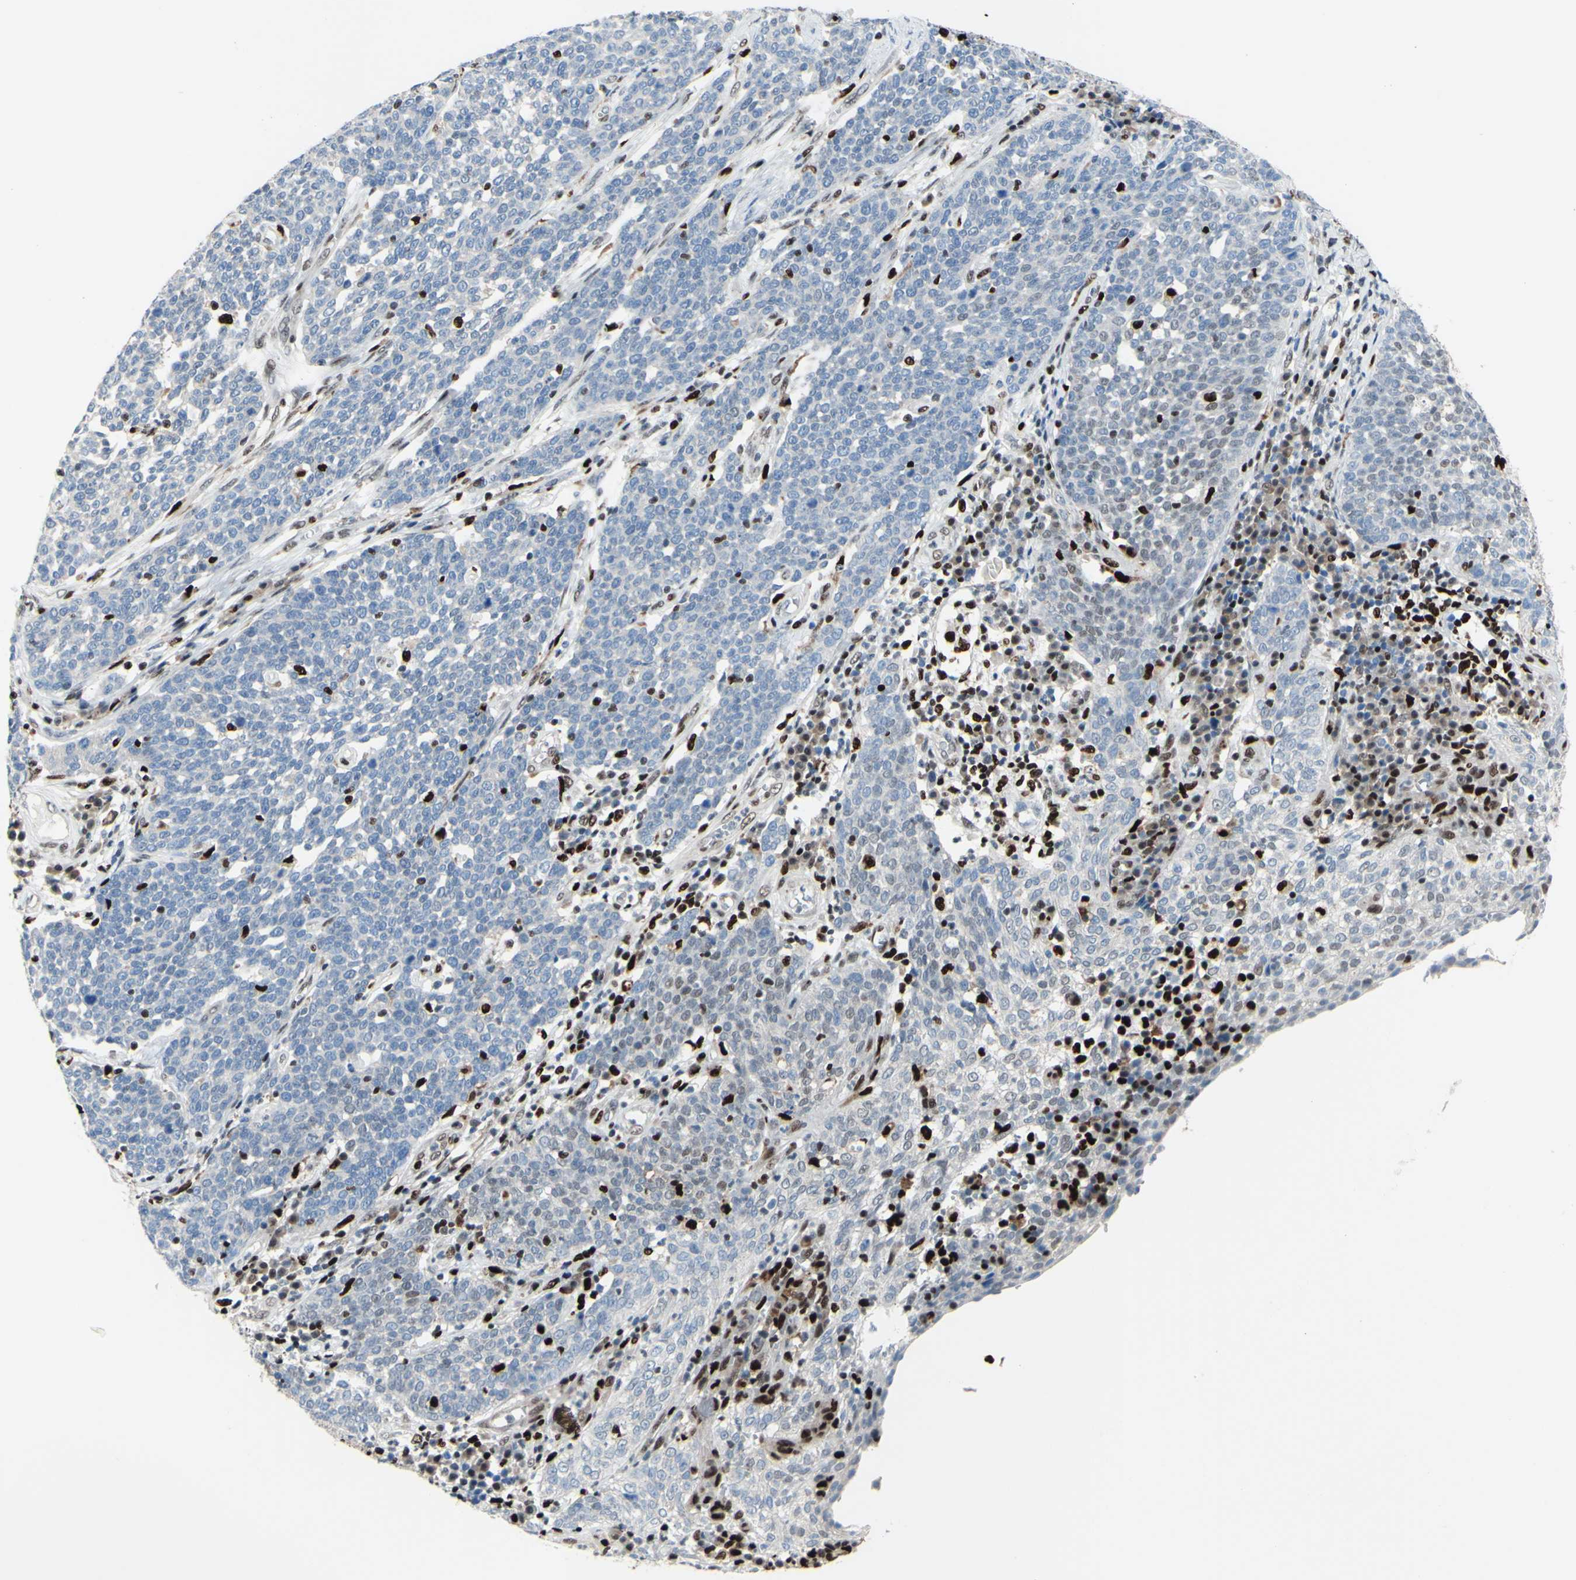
{"staining": {"intensity": "negative", "quantity": "none", "location": "none"}, "tissue": "cervical cancer", "cell_type": "Tumor cells", "image_type": "cancer", "snomed": [{"axis": "morphology", "description": "Squamous cell carcinoma, NOS"}, {"axis": "topography", "description": "Cervix"}], "caption": "There is no significant positivity in tumor cells of cervical squamous cell carcinoma.", "gene": "EED", "patient": {"sex": "female", "age": 34}}